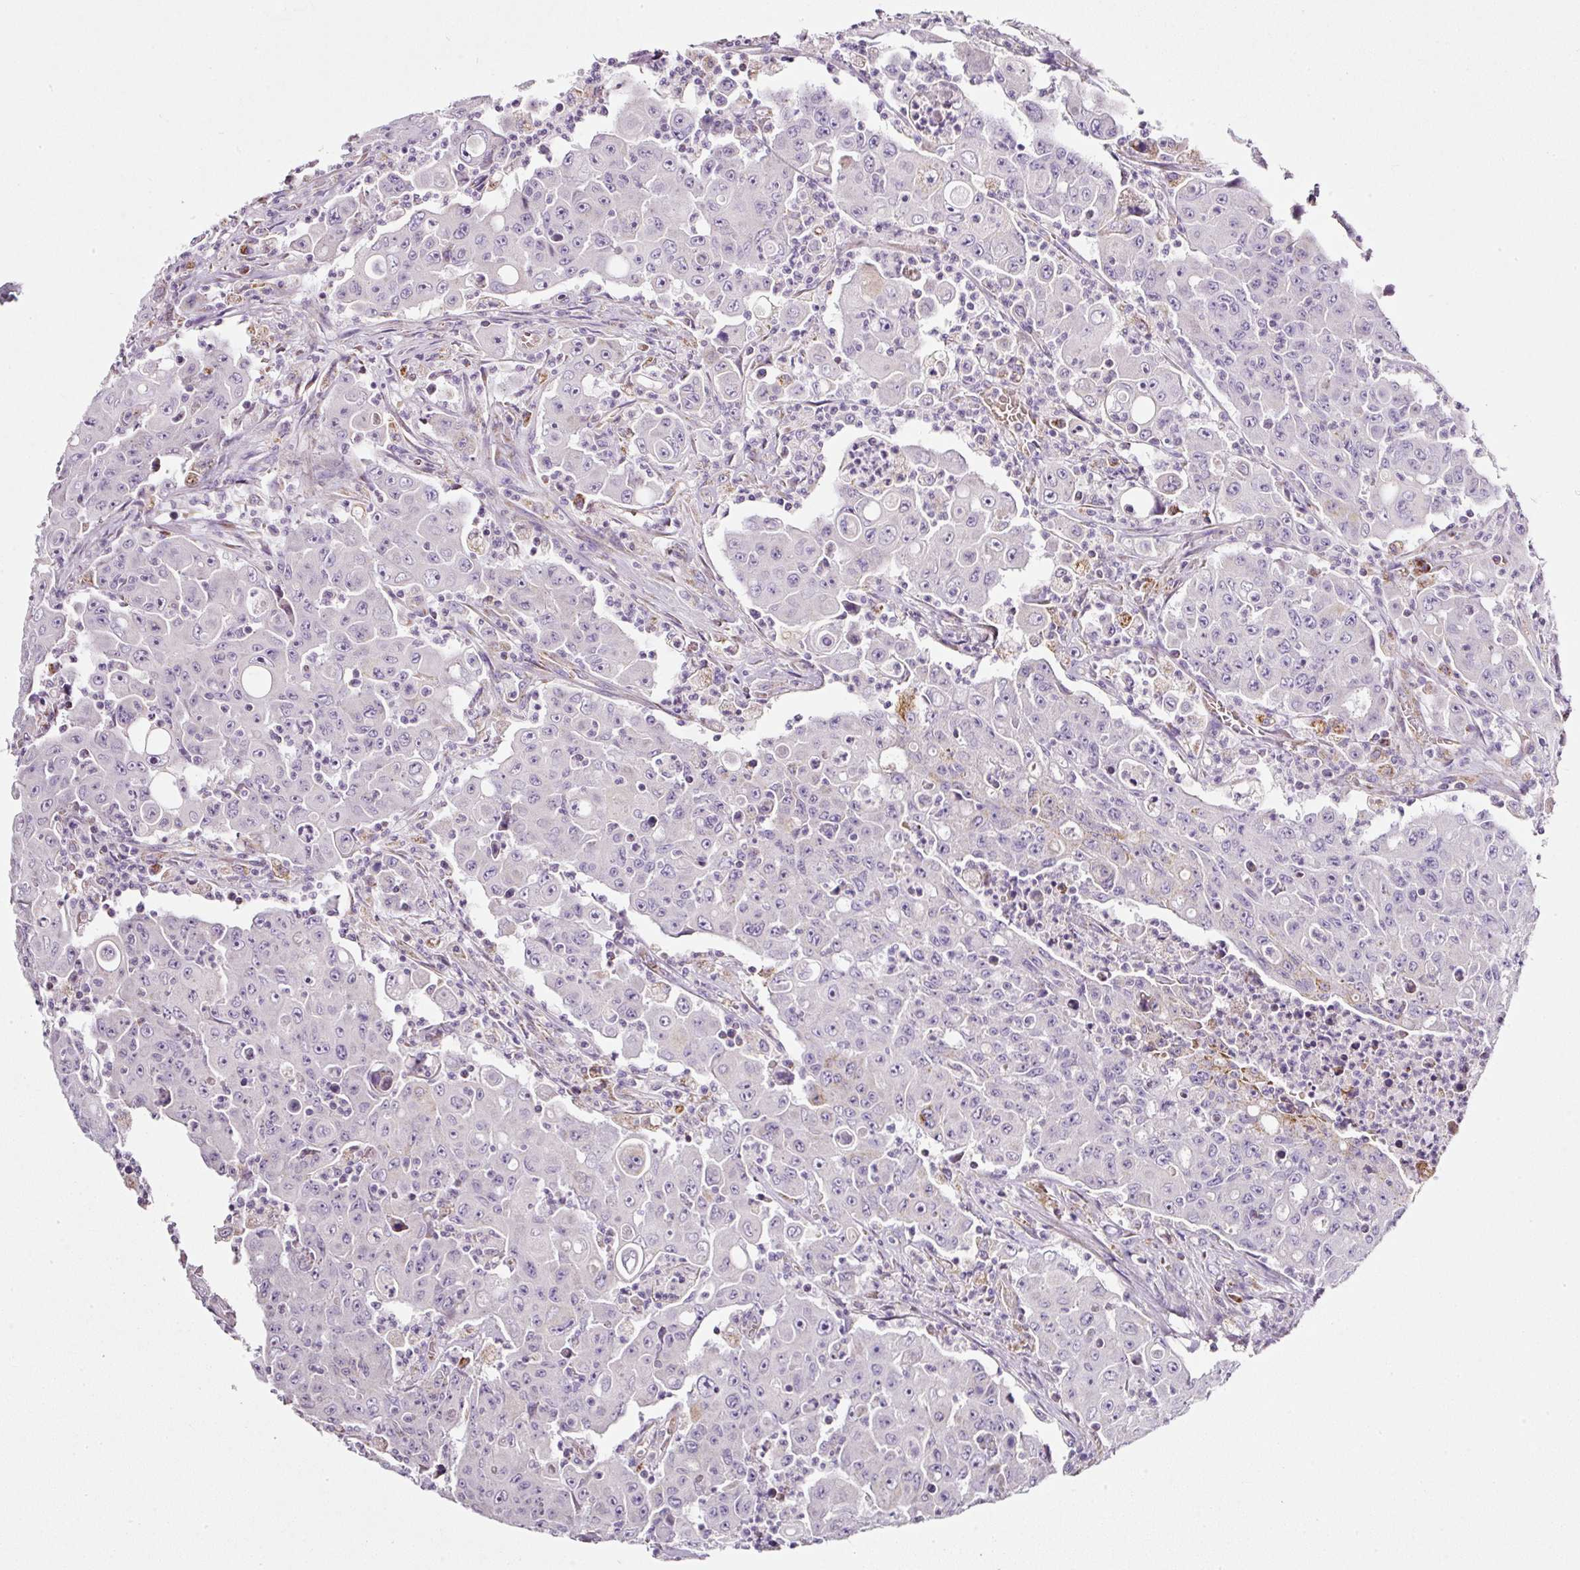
{"staining": {"intensity": "negative", "quantity": "none", "location": "none"}, "tissue": "colorectal cancer", "cell_type": "Tumor cells", "image_type": "cancer", "snomed": [{"axis": "morphology", "description": "Adenocarcinoma, NOS"}, {"axis": "topography", "description": "Colon"}], "caption": "Photomicrograph shows no protein expression in tumor cells of colorectal adenocarcinoma tissue.", "gene": "SDHA", "patient": {"sex": "male", "age": 51}}